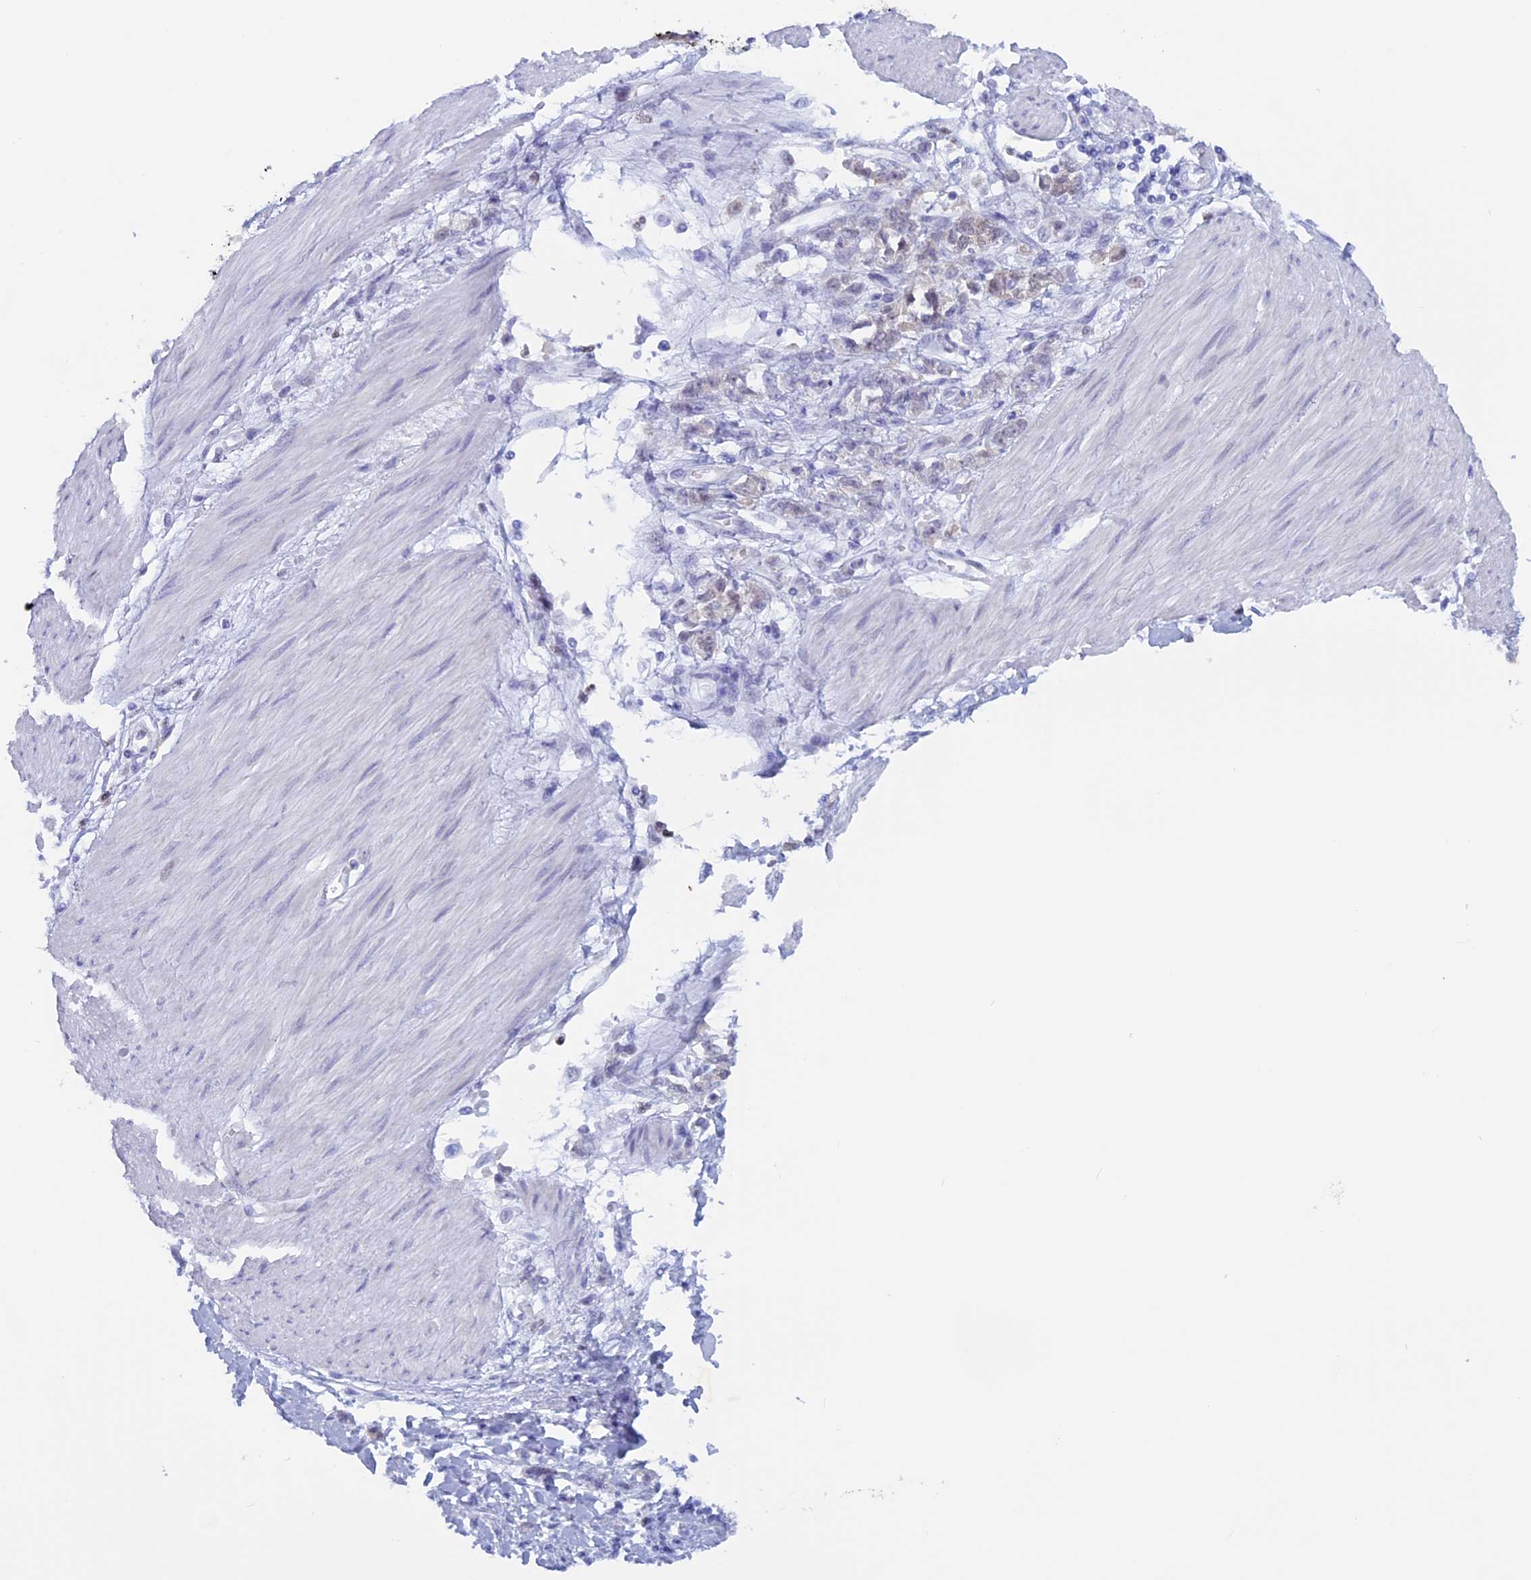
{"staining": {"intensity": "weak", "quantity": "<25%", "location": "cytoplasmic/membranous"}, "tissue": "stomach cancer", "cell_type": "Tumor cells", "image_type": "cancer", "snomed": [{"axis": "morphology", "description": "Adenocarcinoma, NOS"}, {"axis": "topography", "description": "Stomach"}], "caption": "A high-resolution micrograph shows IHC staining of stomach adenocarcinoma, which exhibits no significant expression in tumor cells. The staining was performed using DAB (3,3'-diaminobenzidine) to visualize the protein expression in brown, while the nuclei were stained in blue with hematoxylin (Magnification: 20x).", "gene": "LHFPL2", "patient": {"sex": "female", "age": 76}}